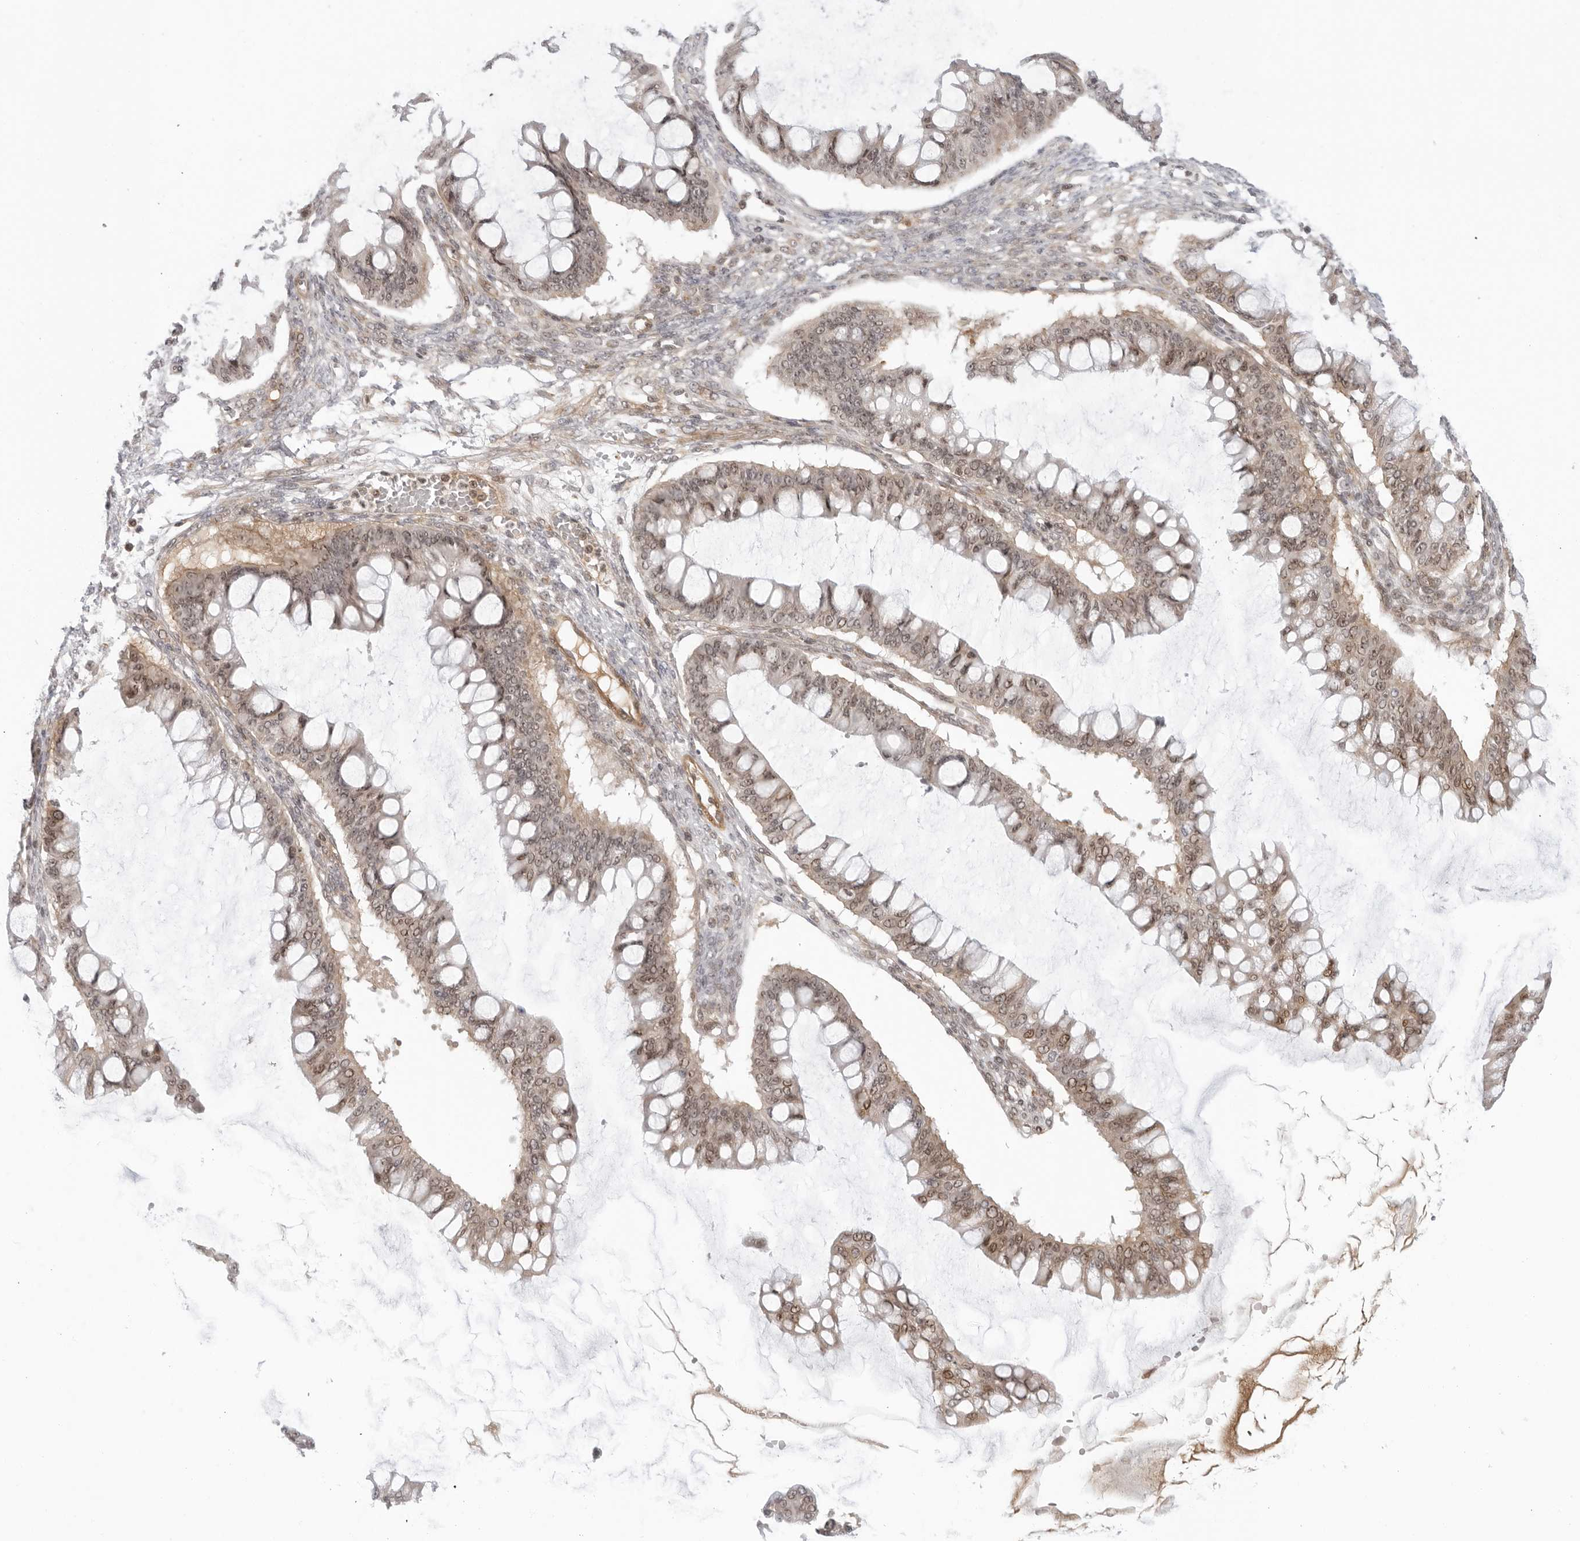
{"staining": {"intensity": "moderate", "quantity": ">75%", "location": "cytoplasmic/membranous,nuclear"}, "tissue": "ovarian cancer", "cell_type": "Tumor cells", "image_type": "cancer", "snomed": [{"axis": "morphology", "description": "Cystadenocarcinoma, mucinous, NOS"}, {"axis": "topography", "description": "Ovary"}], "caption": "The image shows a brown stain indicating the presence of a protein in the cytoplasmic/membranous and nuclear of tumor cells in mucinous cystadenocarcinoma (ovarian).", "gene": "SUGCT", "patient": {"sex": "female", "age": 73}}